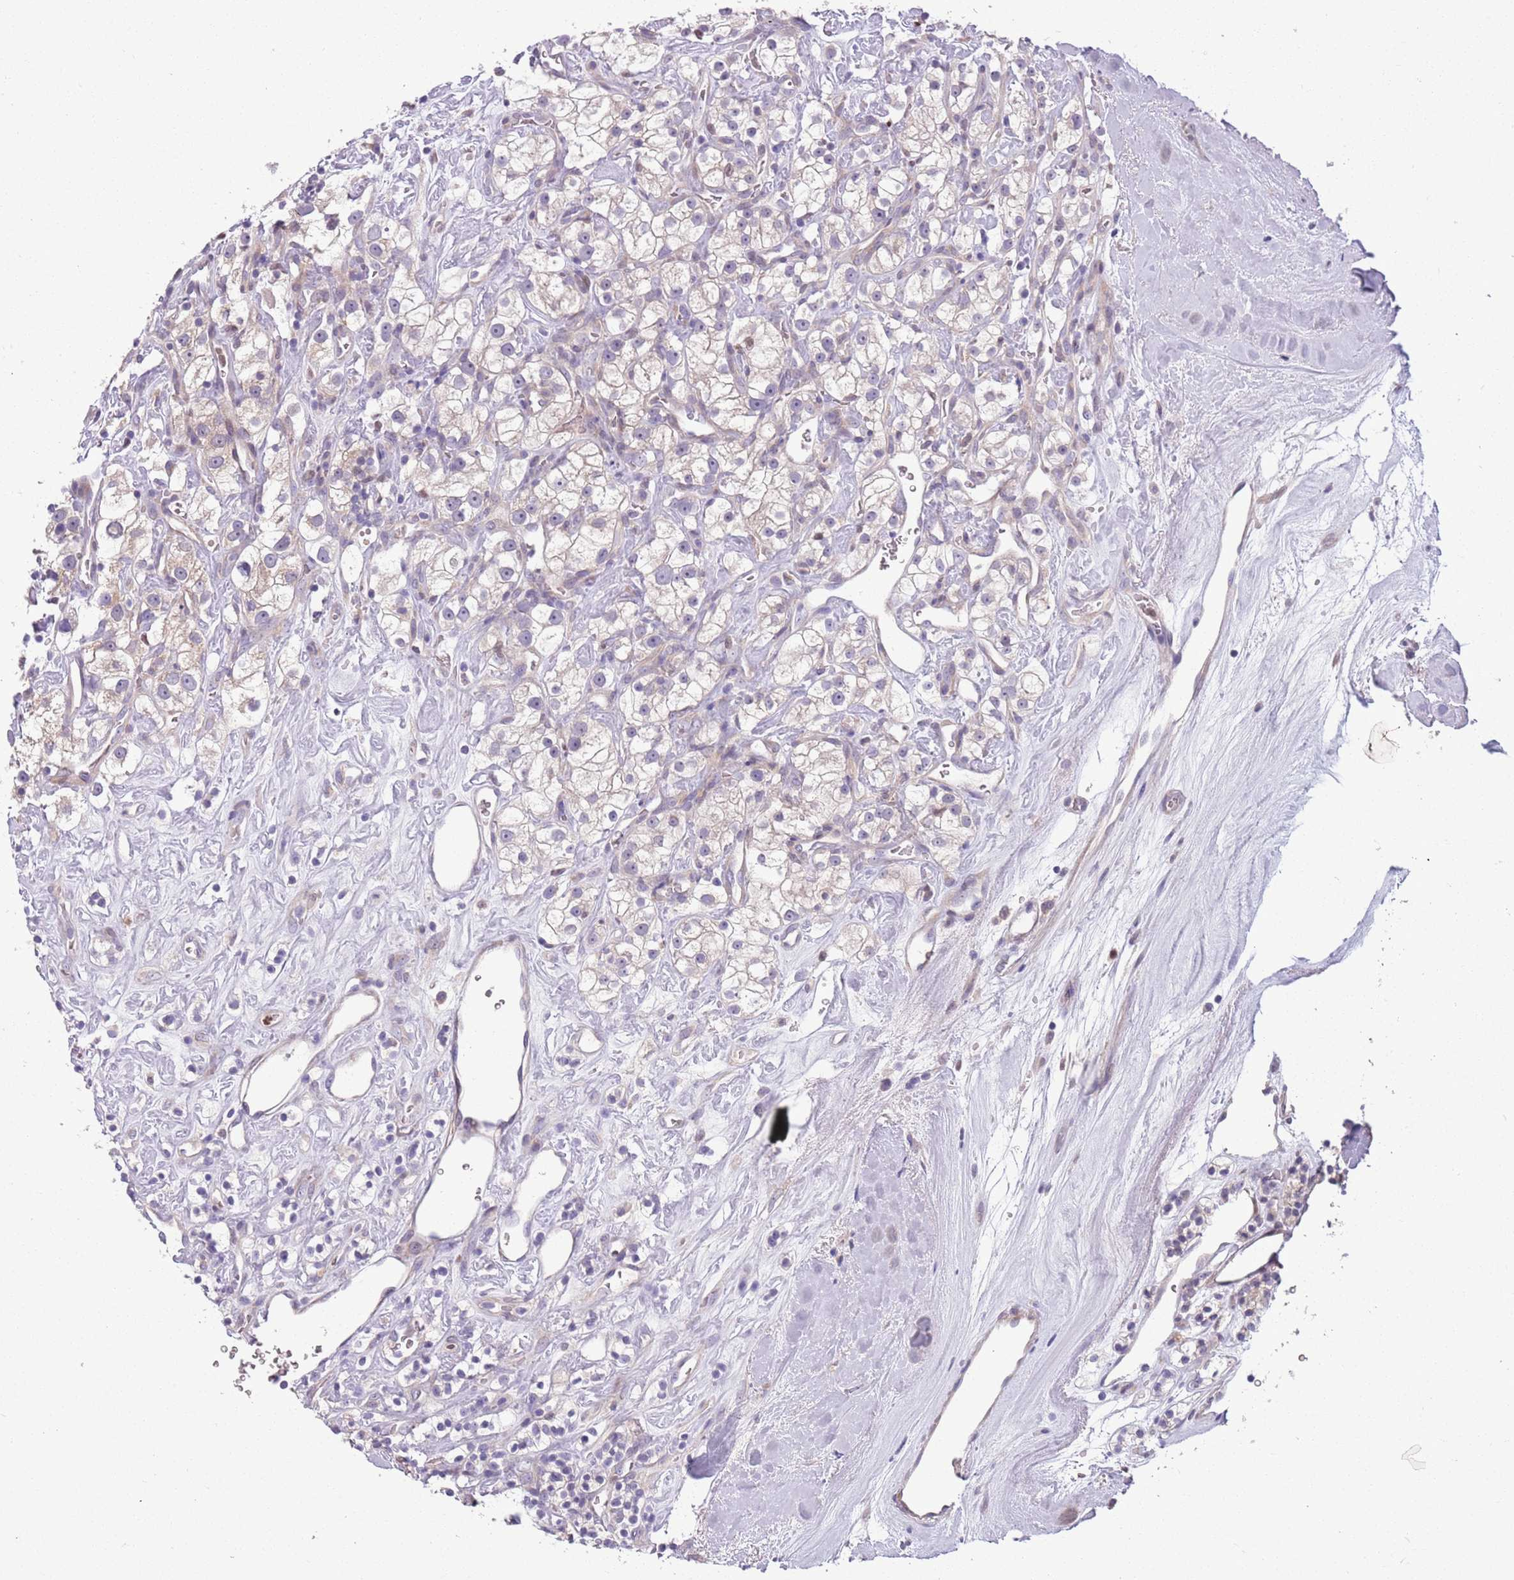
{"staining": {"intensity": "weak", "quantity": "<25%", "location": "cytoplasmic/membranous"}, "tissue": "renal cancer", "cell_type": "Tumor cells", "image_type": "cancer", "snomed": [{"axis": "morphology", "description": "Adenocarcinoma, NOS"}, {"axis": "topography", "description": "Kidney"}], "caption": "Image shows no protein staining in tumor cells of adenocarcinoma (renal) tissue.", "gene": "ADCY7", "patient": {"sex": "male", "age": 77}}